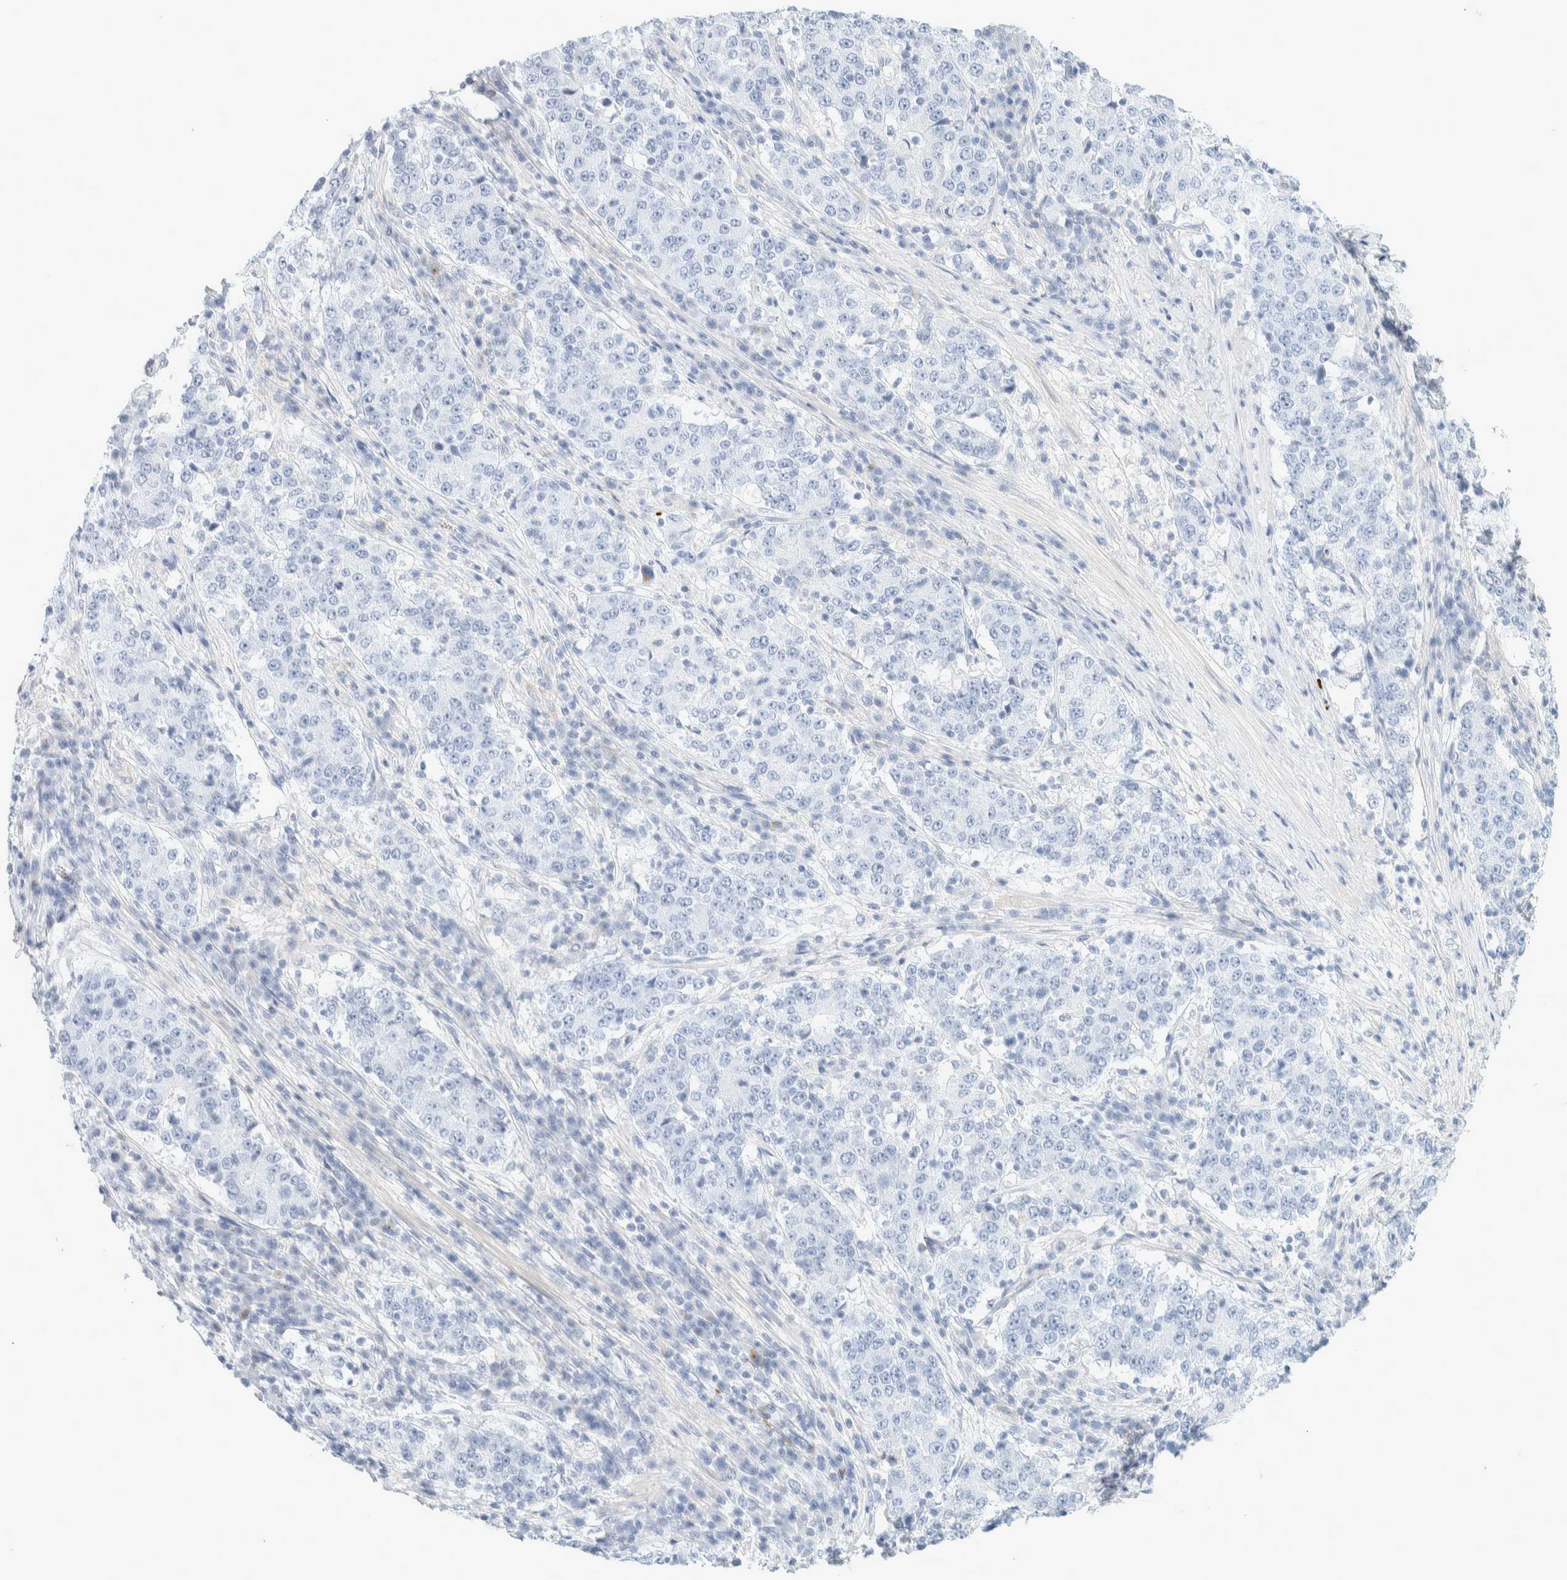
{"staining": {"intensity": "negative", "quantity": "none", "location": "none"}, "tissue": "stomach cancer", "cell_type": "Tumor cells", "image_type": "cancer", "snomed": [{"axis": "morphology", "description": "Adenocarcinoma, NOS"}, {"axis": "topography", "description": "Stomach"}], "caption": "Immunohistochemical staining of human stomach cancer (adenocarcinoma) demonstrates no significant staining in tumor cells. (Stains: DAB immunohistochemistry with hematoxylin counter stain, Microscopy: brightfield microscopy at high magnification).", "gene": "ATCAY", "patient": {"sex": "male", "age": 59}}